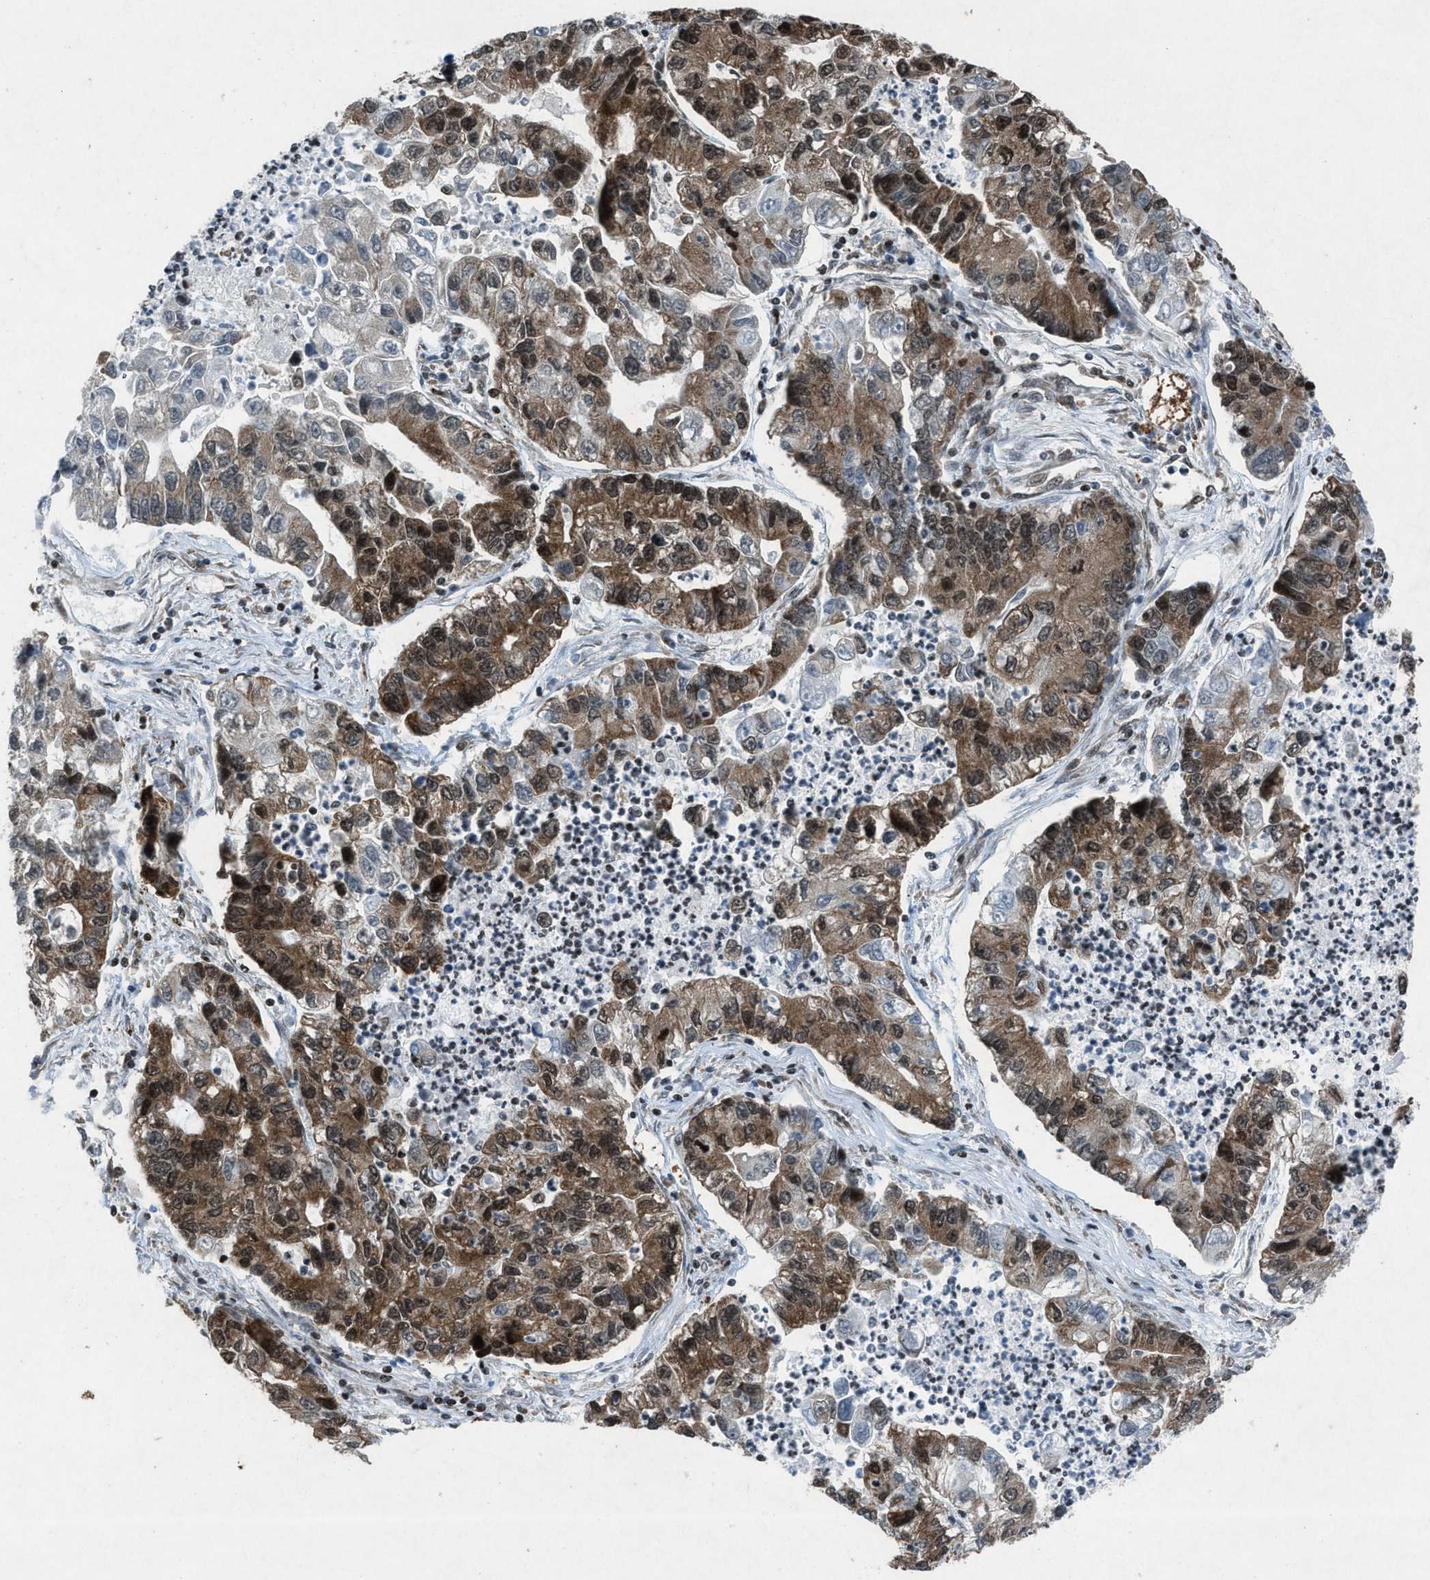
{"staining": {"intensity": "moderate", "quantity": "25%-75%", "location": "cytoplasmic/membranous"}, "tissue": "lung cancer", "cell_type": "Tumor cells", "image_type": "cancer", "snomed": [{"axis": "morphology", "description": "Adenocarcinoma, NOS"}, {"axis": "topography", "description": "Lung"}], "caption": "Lung cancer (adenocarcinoma) stained with a brown dye reveals moderate cytoplasmic/membranous positive positivity in about 25%-75% of tumor cells.", "gene": "NXF1", "patient": {"sex": "female", "age": 51}}